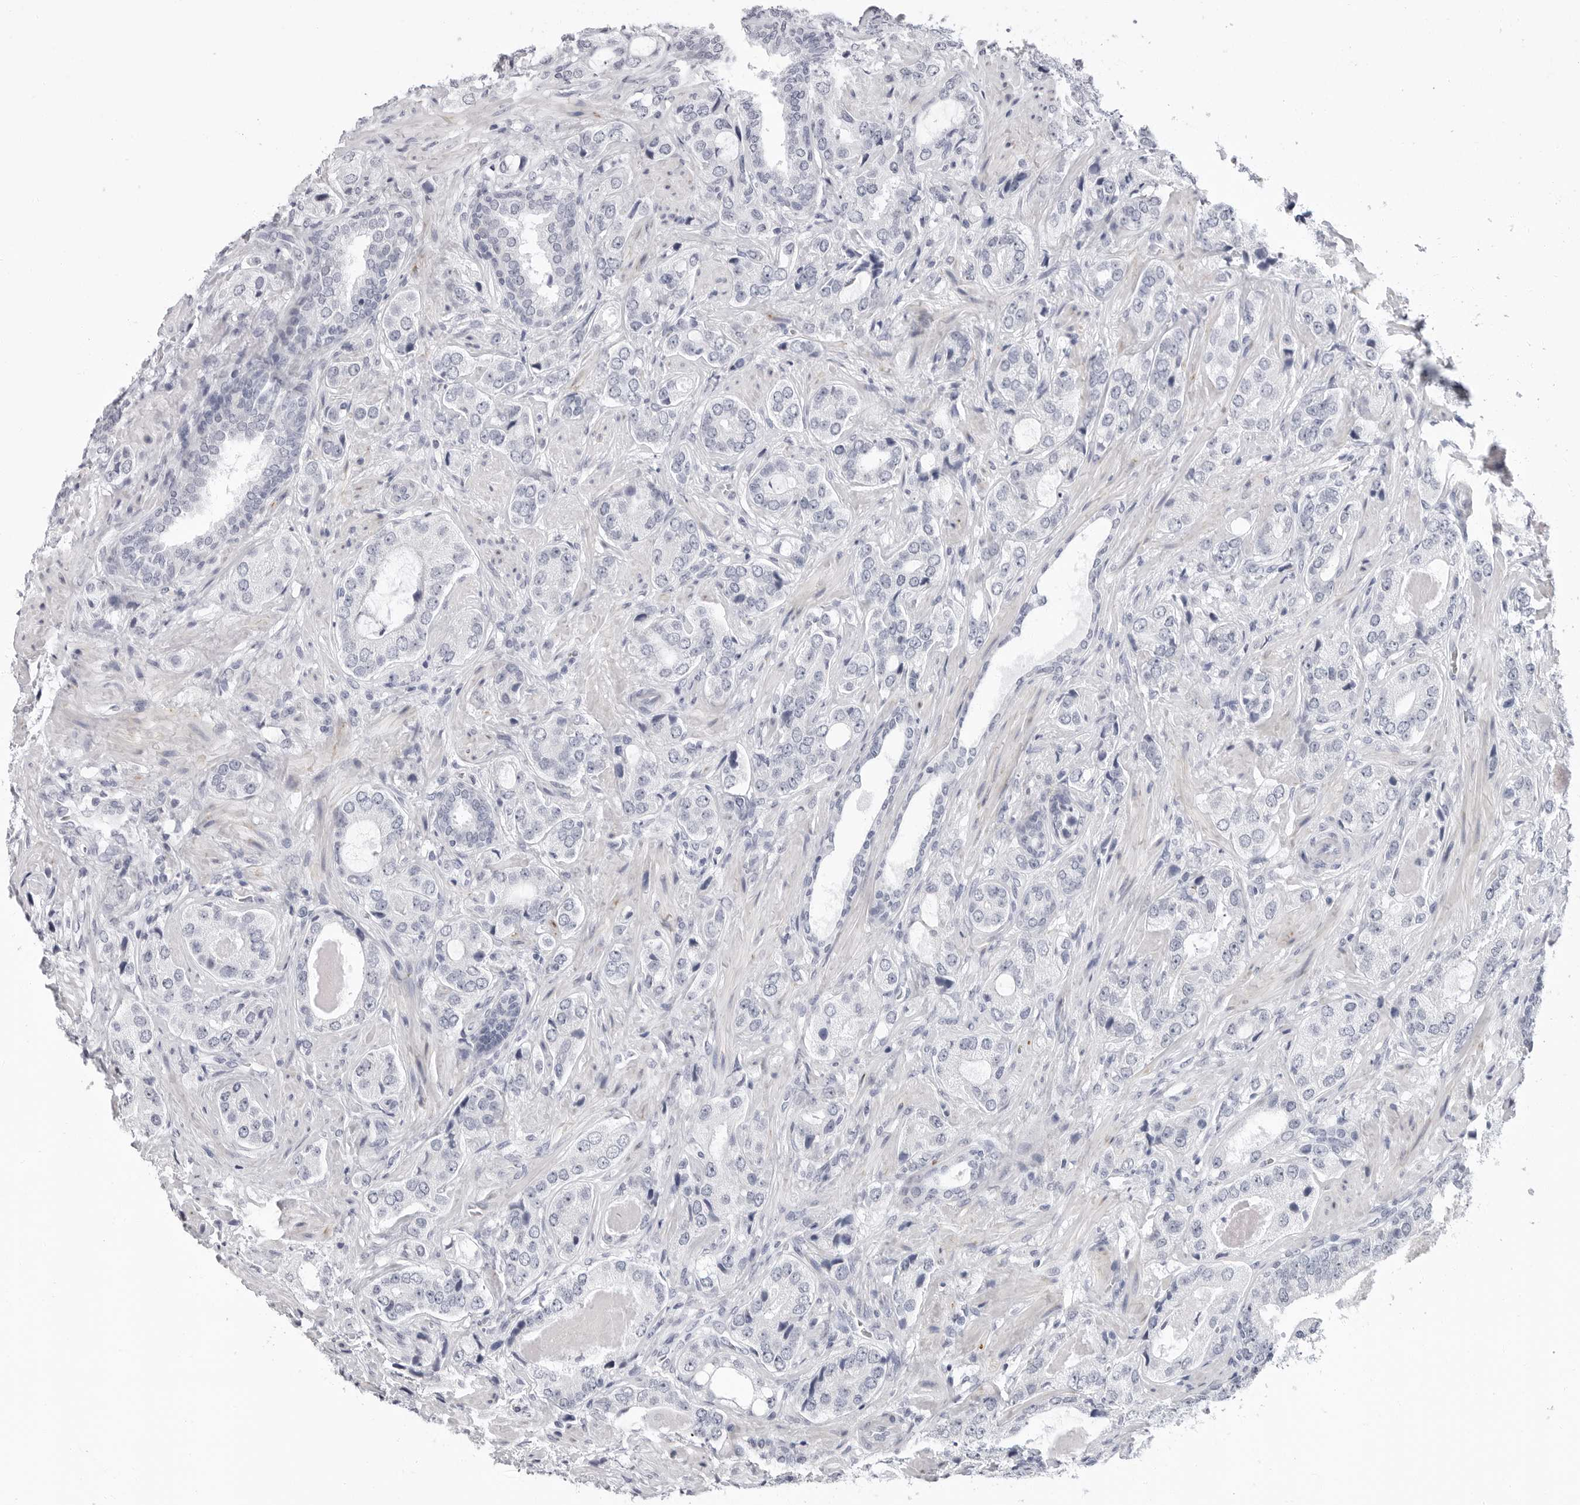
{"staining": {"intensity": "negative", "quantity": "none", "location": "none"}, "tissue": "prostate cancer", "cell_type": "Tumor cells", "image_type": "cancer", "snomed": [{"axis": "morphology", "description": "Normal tissue, NOS"}, {"axis": "morphology", "description": "Adenocarcinoma, High grade"}, {"axis": "topography", "description": "Prostate"}, {"axis": "topography", "description": "Peripheral nerve tissue"}], "caption": "This is an IHC micrograph of prostate cancer. There is no positivity in tumor cells.", "gene": "ERICH3", "patient": {"sex": "male", "age": 59}}